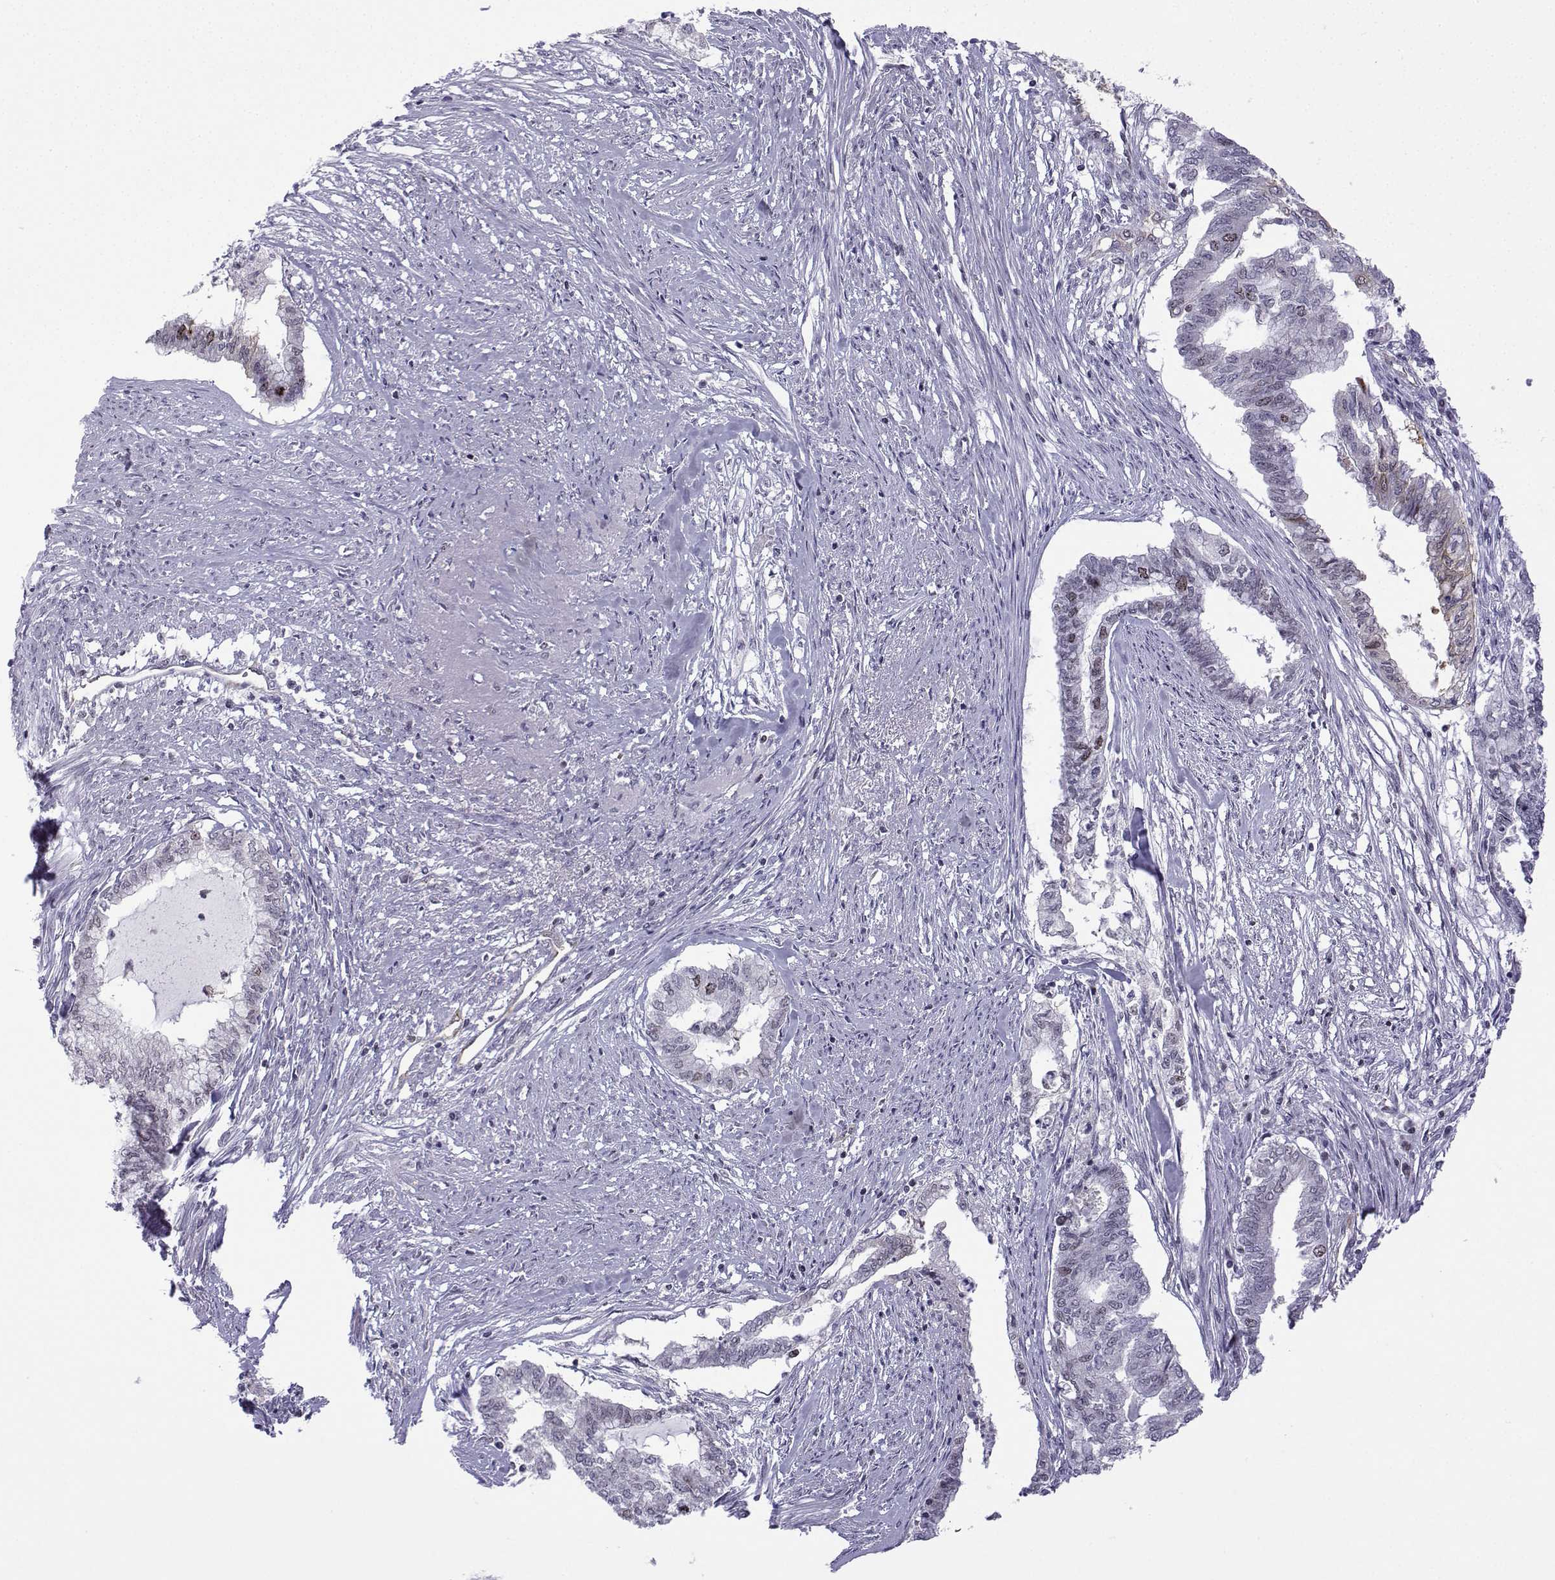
{"staining": {"intensity": "moderate", "quantity": "<25%", "location": "cytoplasmic/membranous,nuclear"}, "tissue": "endometrial cancer", "cell_type": "Tumor cells", "image_type": "cancer", "snomed": [{"axis": "morphology", "description": "Adenocarcinoma, NOS"}, {"axis": "topography", "description": "Endometrium"}], "caption": "Approximately <25% of tumor cells in endometrial cancer show moderate cytoplasmic/membranous and nuclear protein positivity as visualized by brown immunohistochemical staining.", "gene": "INCENP", "patient": {"sex": "female", "age": 79}}